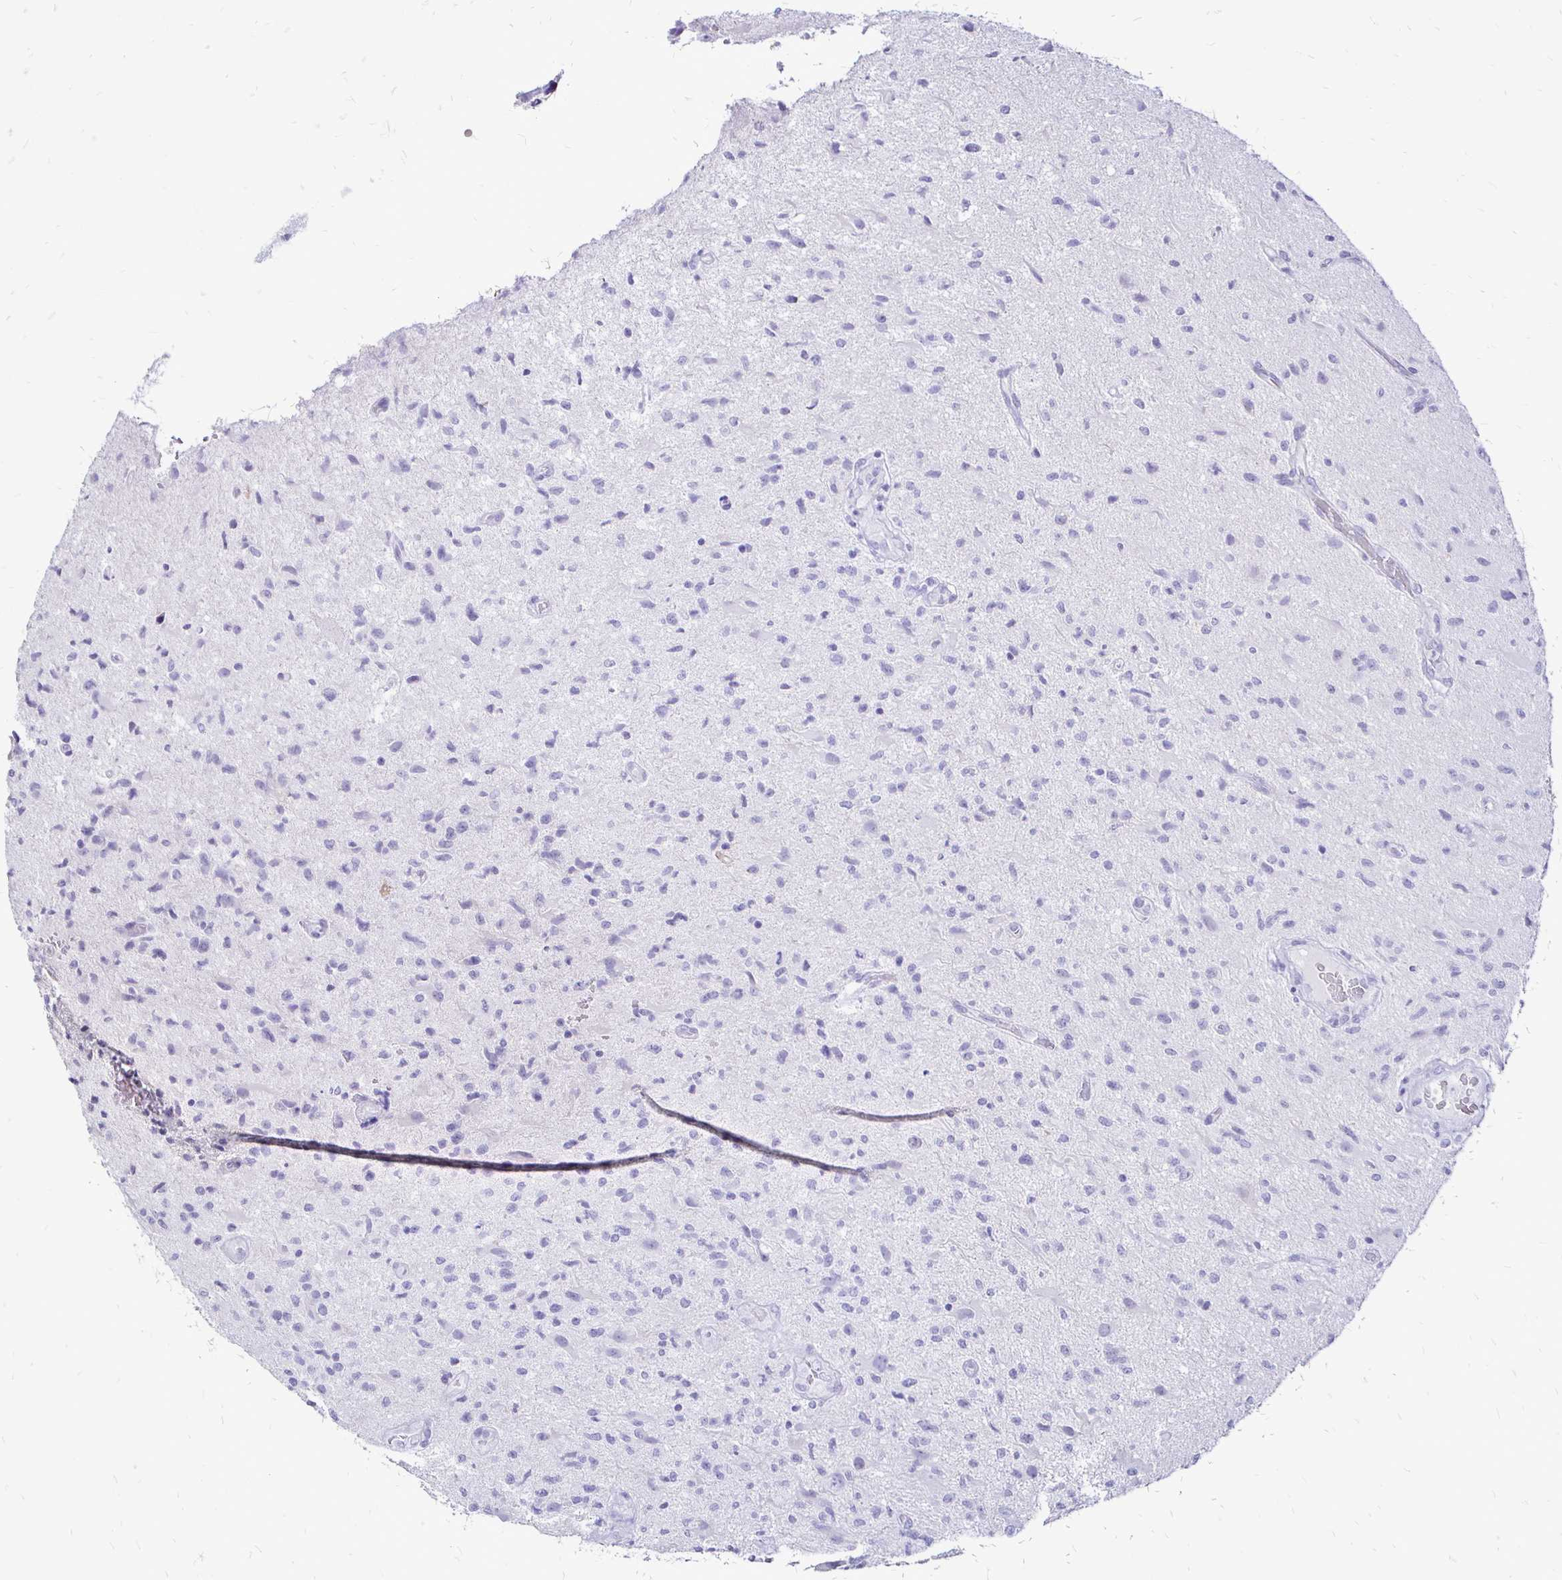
{"staining": {"intensity": "negative", "quantity": "none", "location": "none"}, "tissue": "glioma", "cell_type": "Tumor cells", "image_type": "cancer", "snomed": [{"axis": "morphology", "description": "Glioma, malignant, High grade"}, {"axis": "topography", "description": "Brain"}], "caption": "High power microscopy image of an immunohistochemistry (IHC) image of malignant glioma (high-grade), revealing no significant positivity in tumor cells.", "gene": "IRGC", "patient": {"sex": "male", "age": 67}}